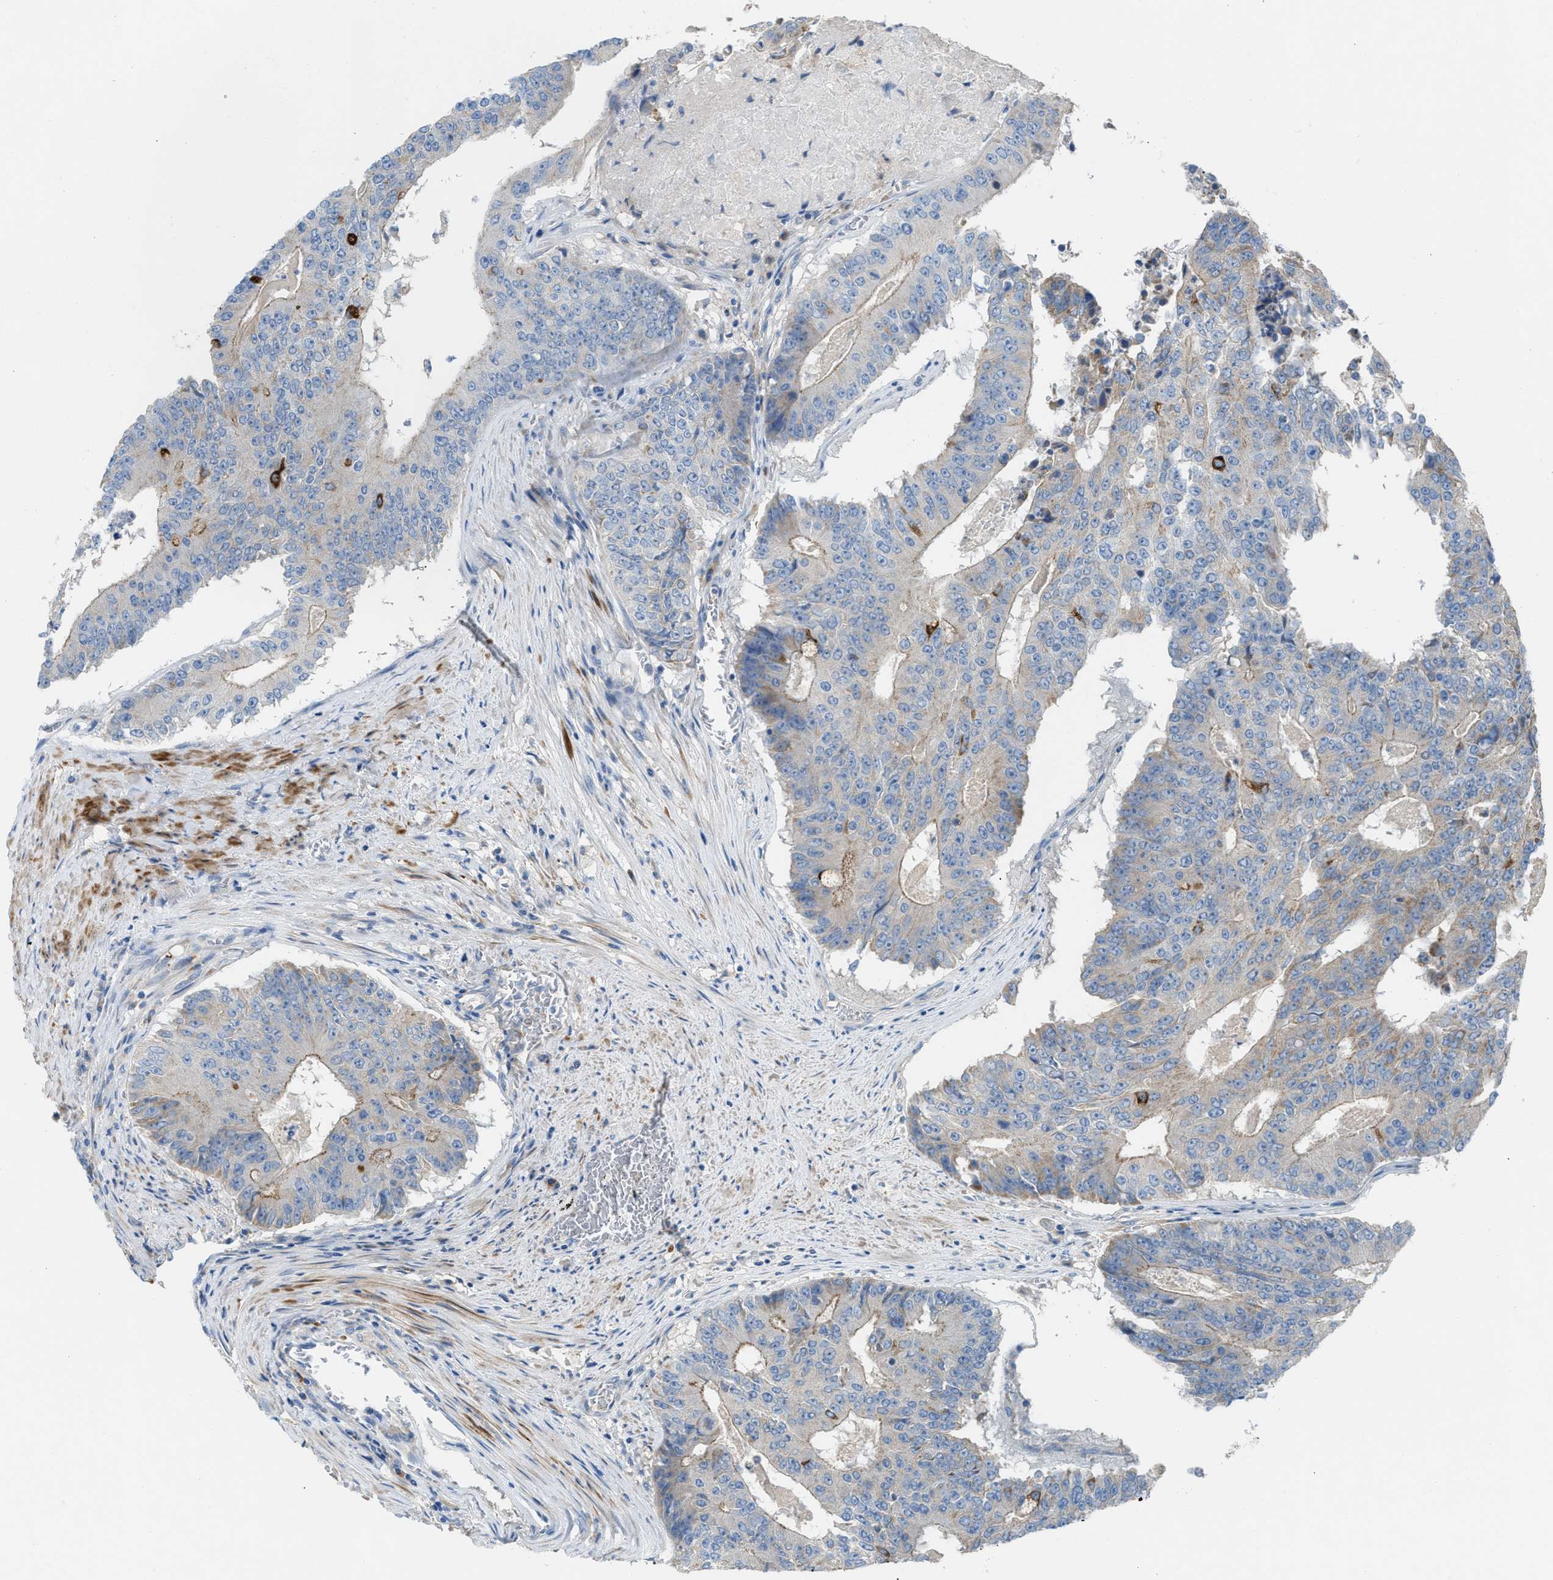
{"staining": {"intensity": "moderate", "quantity": "<25%", "location": "cytoplasmic/membranous"}, "tissue": "colorectal cancer", "cell_type": "Tumor cells", "image_type": "cancer", "snomed": [{"axis": "morphology", "description": "Adenocarcinoma, NOS"}, {"axis": "topography", "description": "Colon"}], "caption": "The image displays staining of colorectal cancer, revealing moderate cytoplasmic/membranous protein expression (brown color) within tumor cells.", "gene": "AOAH", "patient": {"sex": "male", "age": 87}}